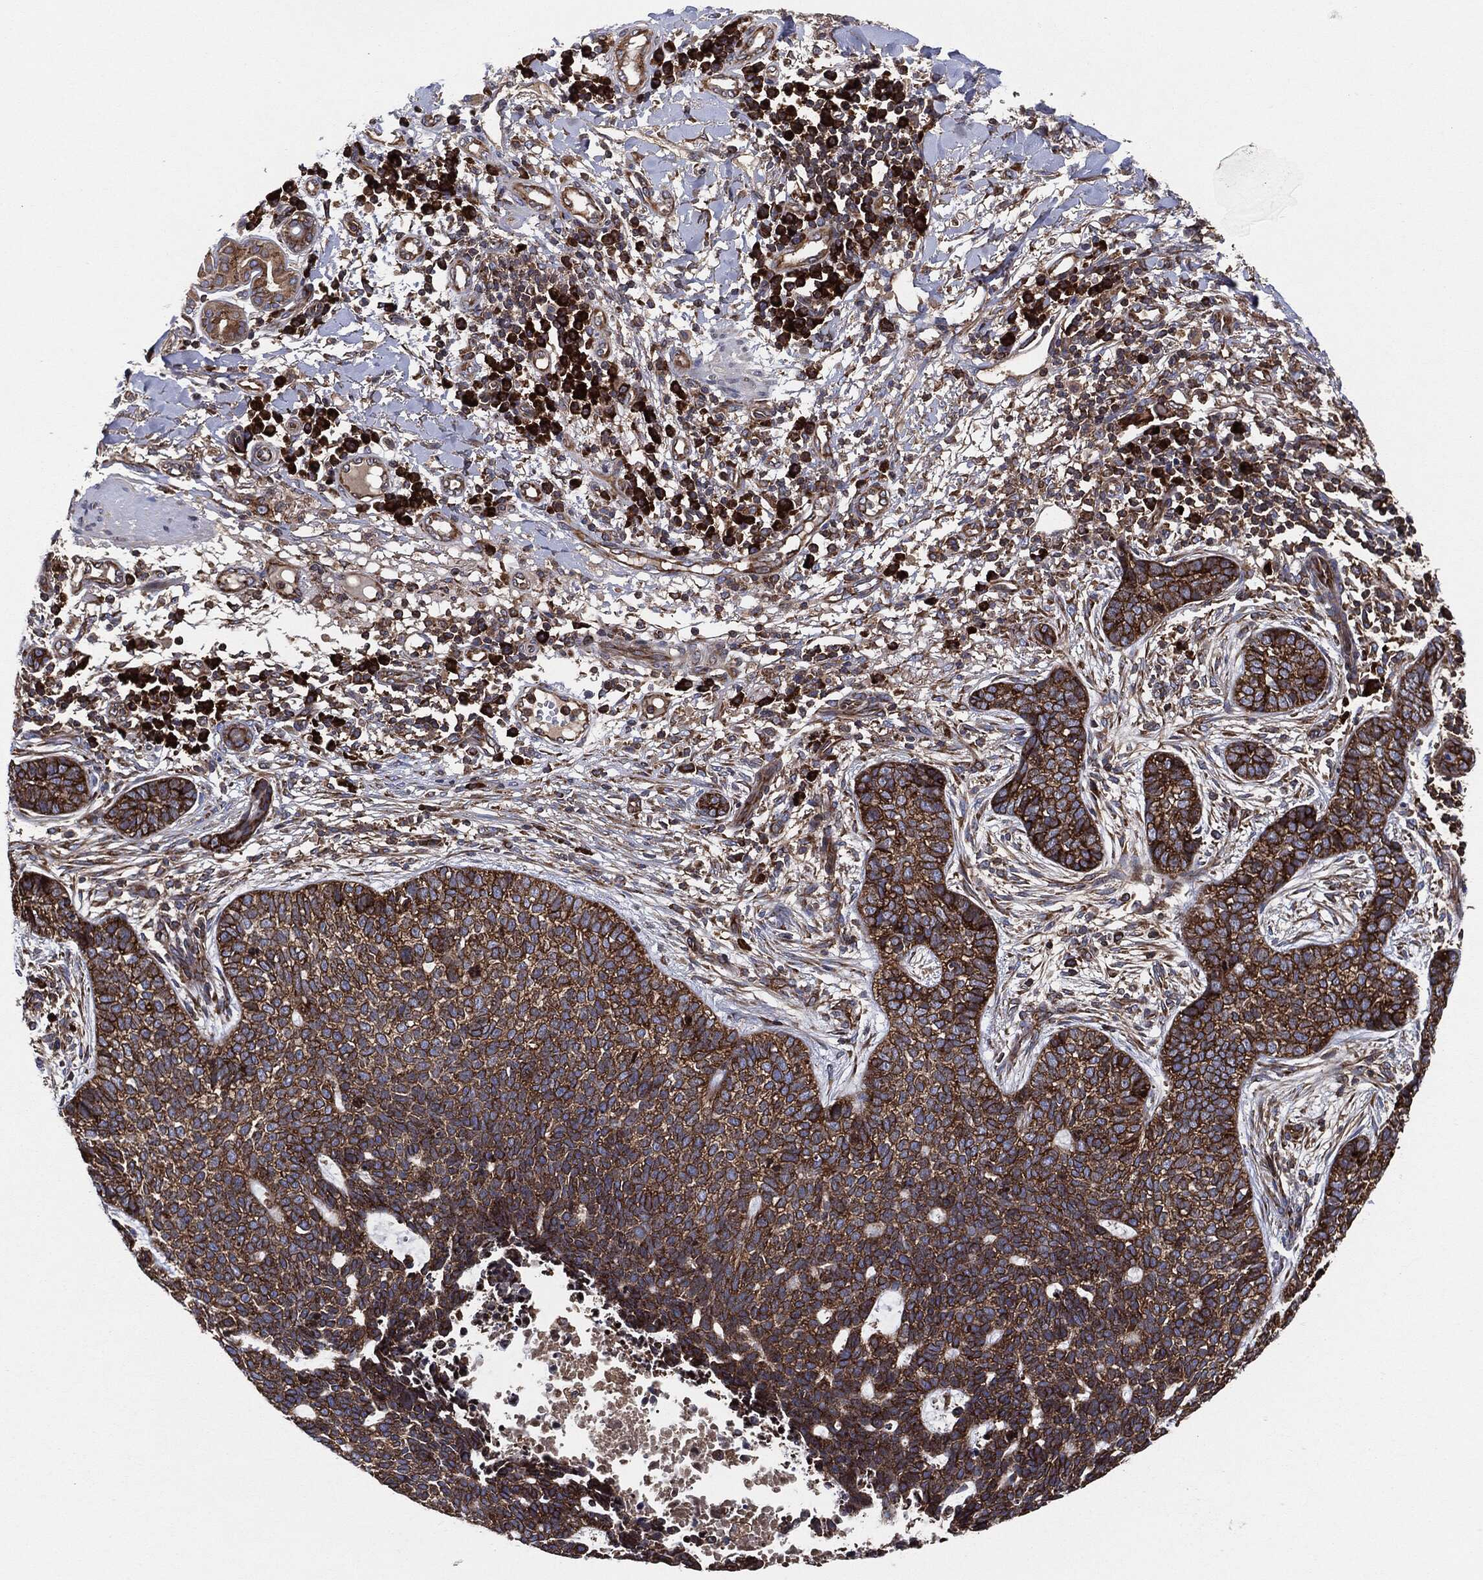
{"staining": {"intensity": "strong", "quantity": ">75%", "location": "cytoplasmic/membranous"}, "tissue": "skin cancer", "cell_type": "Tumor cells", "image_type": "cancer", "snomed": [{"axis": "morphology", "description": "Squamous cell carcinoma, NOS"}, {"axis": "topography", "description": "Skin"}], "caption": "This image reveals immunohistochemistry (IHC) staining of skin cancer (squamous cell carcinoma), with high strong cytoplasmic/membranous expression in approximately >75% of tumor cells.", "gene": "EIF2S2", "patient": {"sex": "male", "age": 88}}